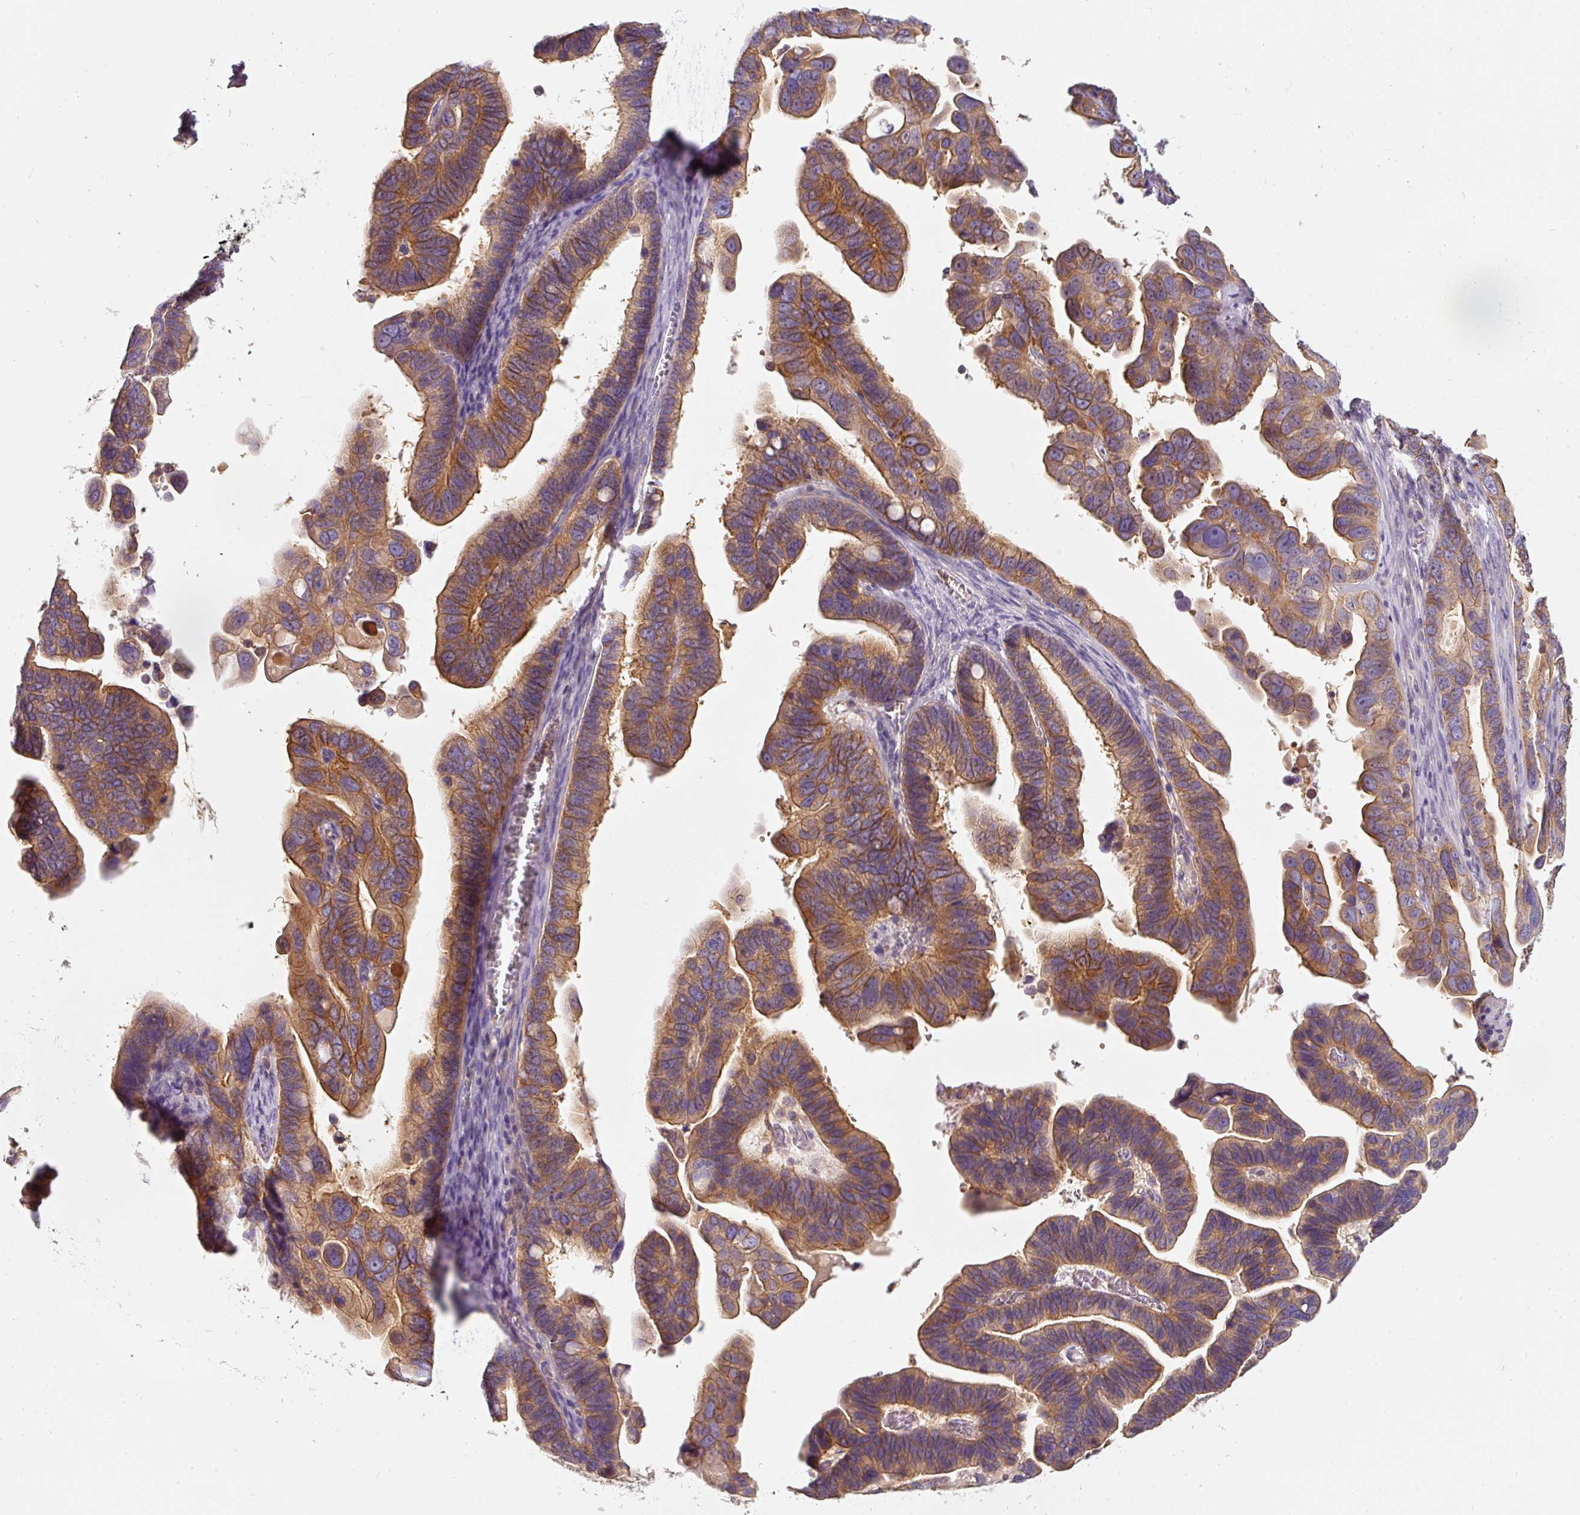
{"staining": {"intensity": "moderate", "quantity": ">75%", "location": "cytoplasmic/membranous"}, "tissue": "ovarian cancer", "cell_type": "Tumor cells", "image_type": "cancer", "snomed": [{"axis": "morphology", "description": "Cystadenocarcinoma, serous, NOS"}, {"axis": "topography", "description": "Ovary"}], "caption": "Ovarian cancer (serous cystadenocarcinoma) stained with a brown dye displays moderate cytoplasmic/membranous positive staining in about >75% of tumor cells.", "gene": "IQGAP2", "patient": {"sex": "female", "age": 56}}